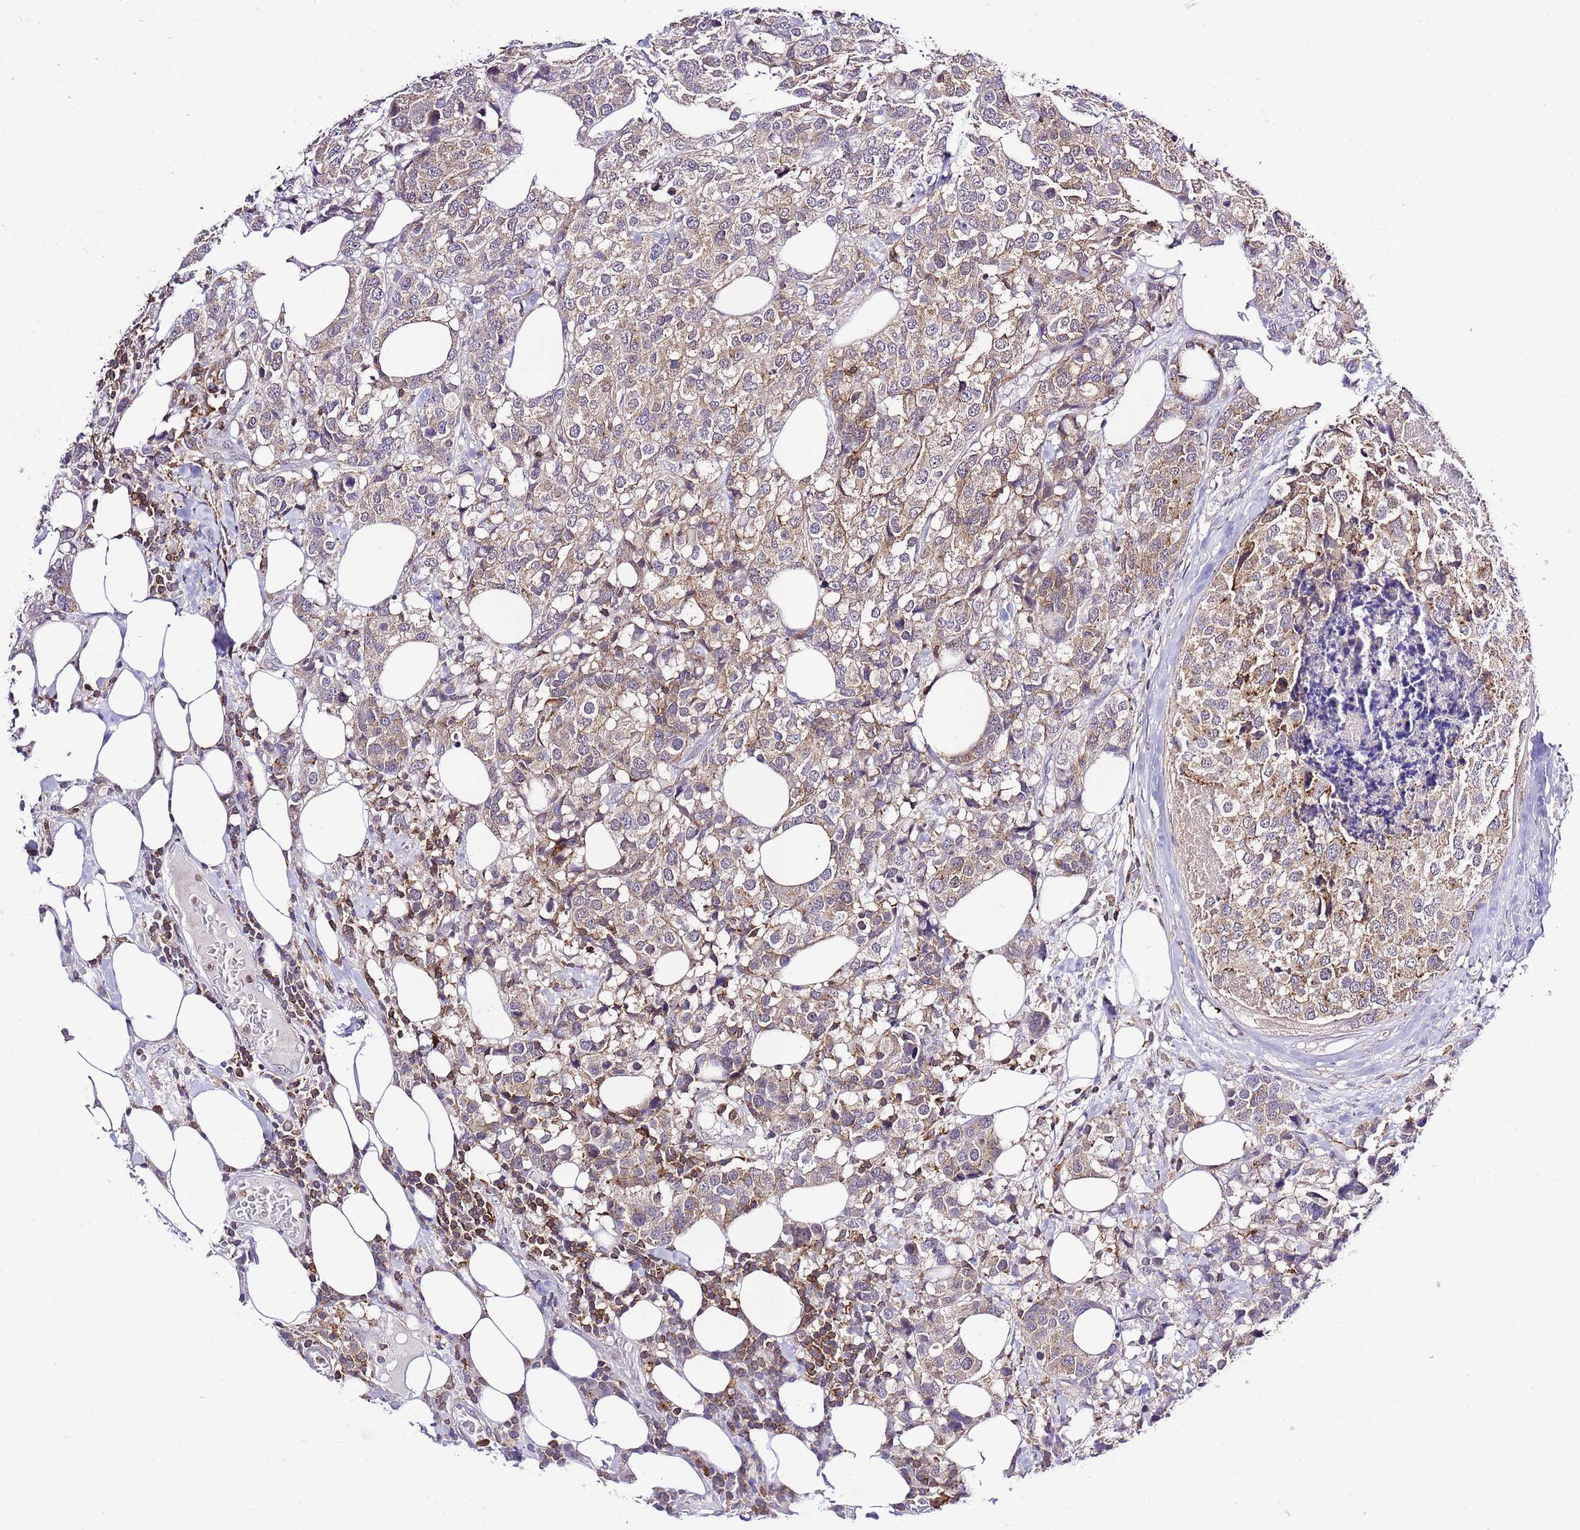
{"staining": {"intensity": "weak", "quantity": ">75%", "location": "cytoplasmic/membranous"}, "tissue": "breast cancer", "cell_type": "Tumor cells", "image_type": "cancer", "snomed": [{"axis": "morphology", "description": "Lobular carcinoma"}, {"axis": "topography", "description": "Breast"}], "caption": "Protein expression analysis of human breast cancer reveals weak cytoplasmic/membranous expression in about >75% of tumor cells. The staining was performed using DAB (3,3'-diaminobenzidine), with brown indicating positive protein expression. Nuclei are stained blue with hematoxylin.", "gene": "EFHD1", "patient": {"sex": "female", "age": 59}}